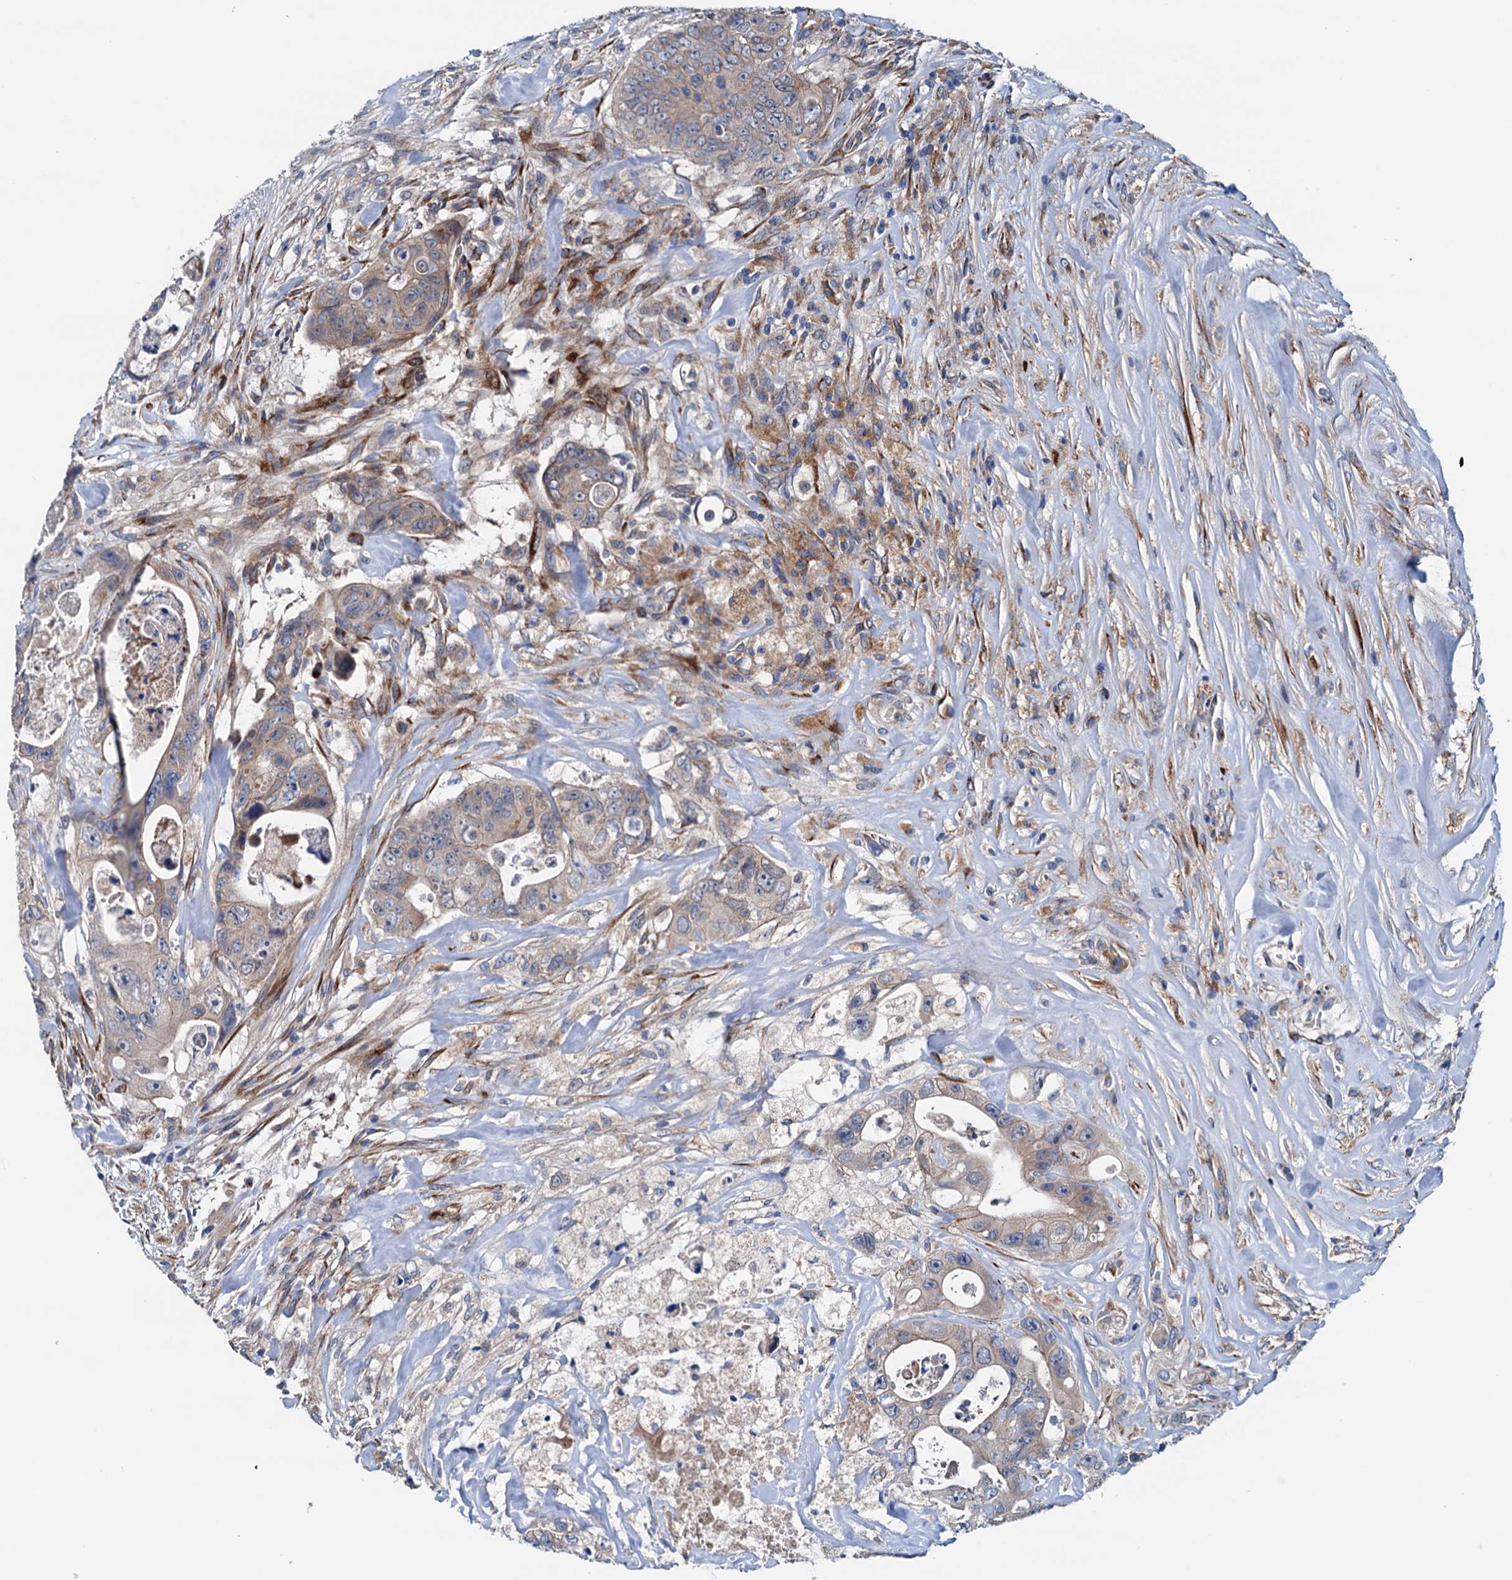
{"staining": {"intensity": "weak", "quantity": "<25%", "location": "cytoplasmic/membranous"}, "tissue": "colorectal cancer", "cell_type": "Tumor cells", "image_type": "cancer", "snomed": [{"axis": "morphology", "description": "Adenocarcinoma, NOS"}, {"axis": "topography", "description": "Colon"}], "caption": "DAB (3,3'-diaminobenzidine) immunohistochemical staining of colorectal adenocarcinoma exhibits no significant positivity in tumor cells.", "gene": "RASSF9", "patient": {"sex": "female", "age": 46}}